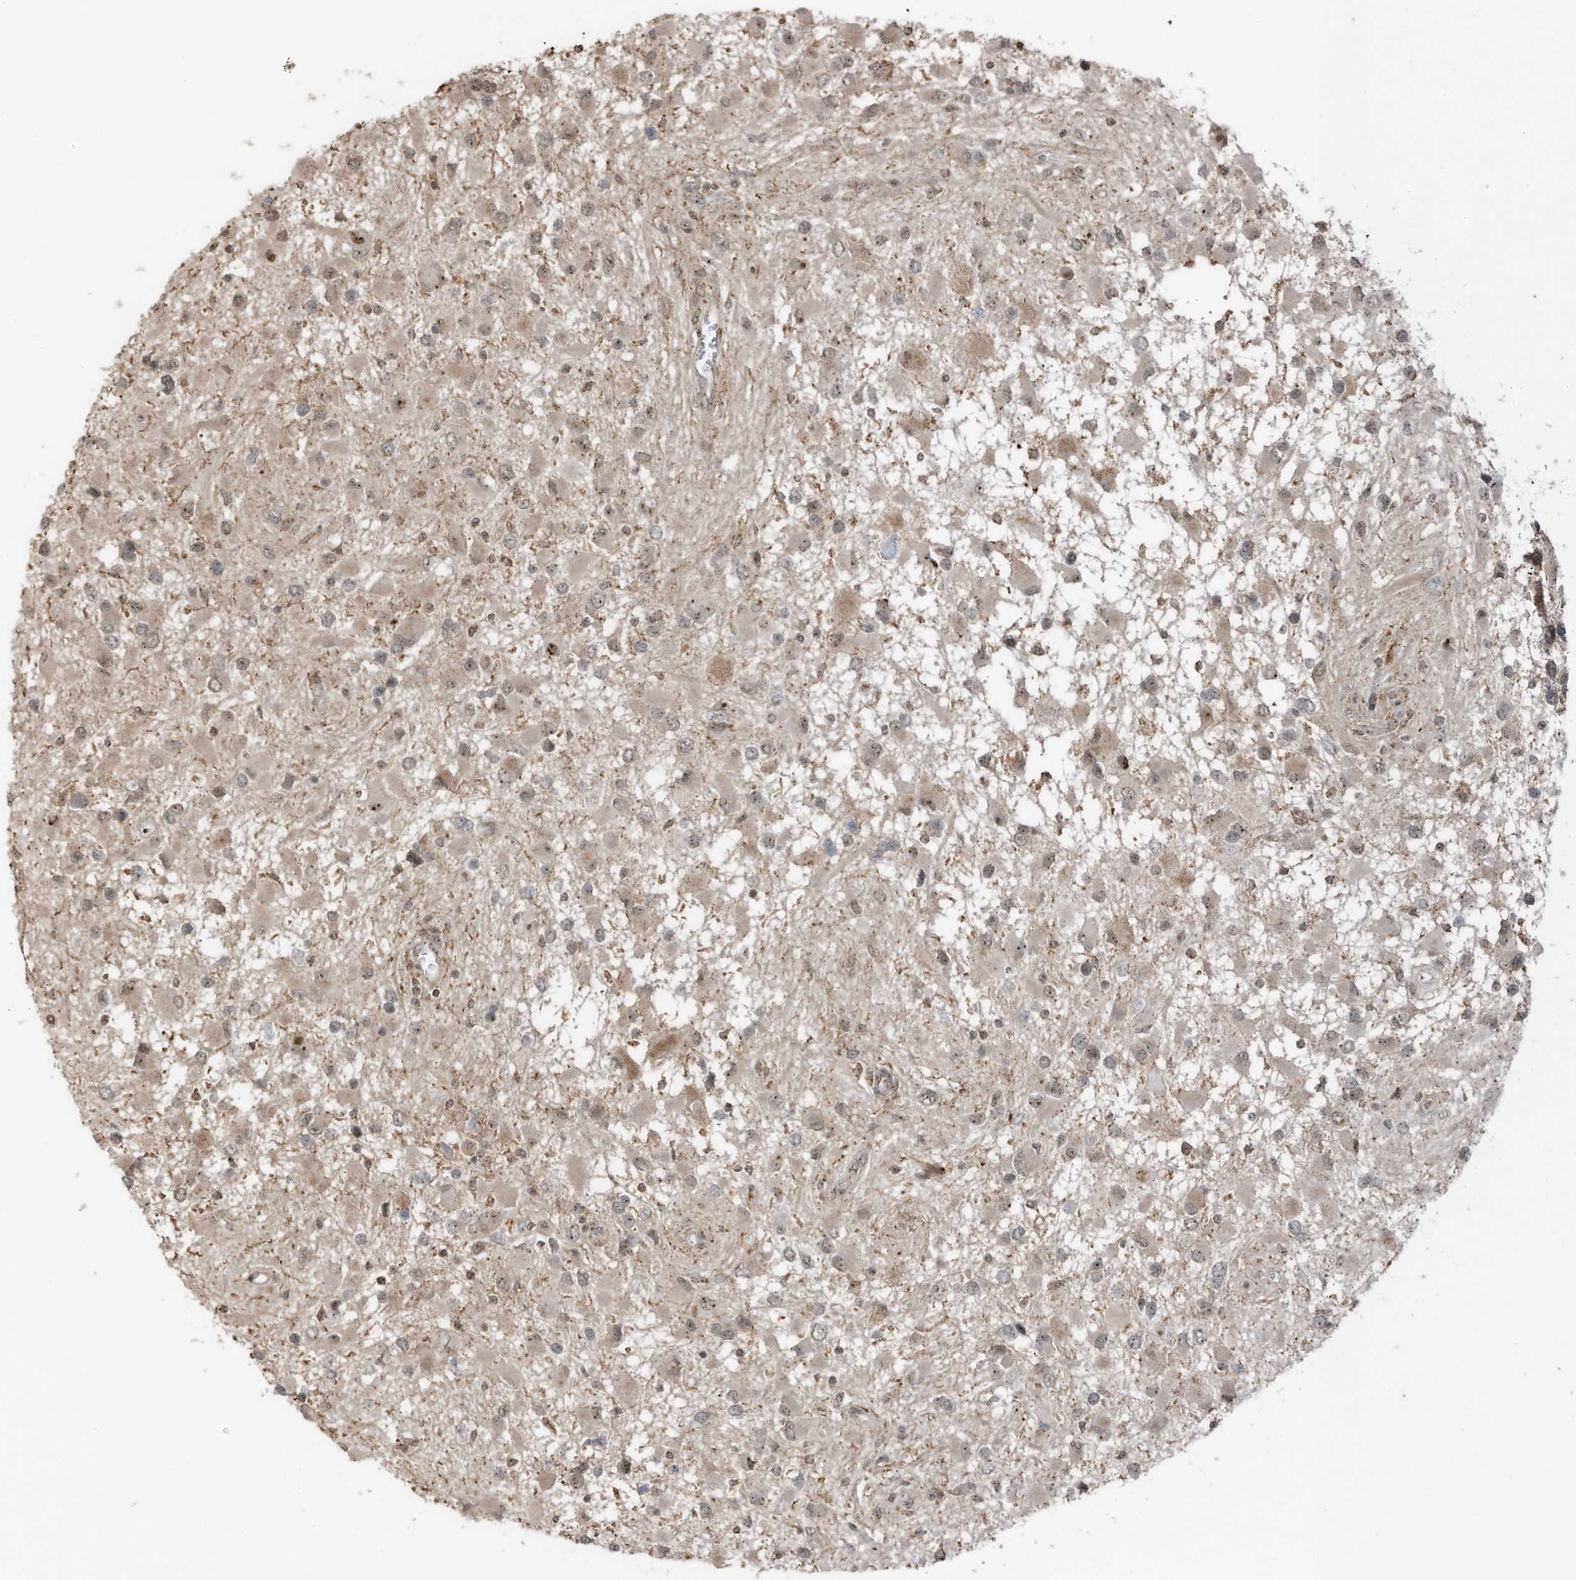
{"staining": {"intensity": "moderate", "quantity": "25%-75%", "location": "nuclear"}, "tissue": "glioma", "cell_type": "Tumor cells", "image_type": "cancer", "snomed": [{"axis": "morphology", "description": "Glioma, malignant, High grade"}, {"axis": "topography", "description": "Brain"}], "caption": "Protein analysis of glioma tissue shows moderate nuclear staining in approximately 25%-75% of tumor cells.", "gene": "UTP3", "patient": {"sex": "male", "age": 53}}